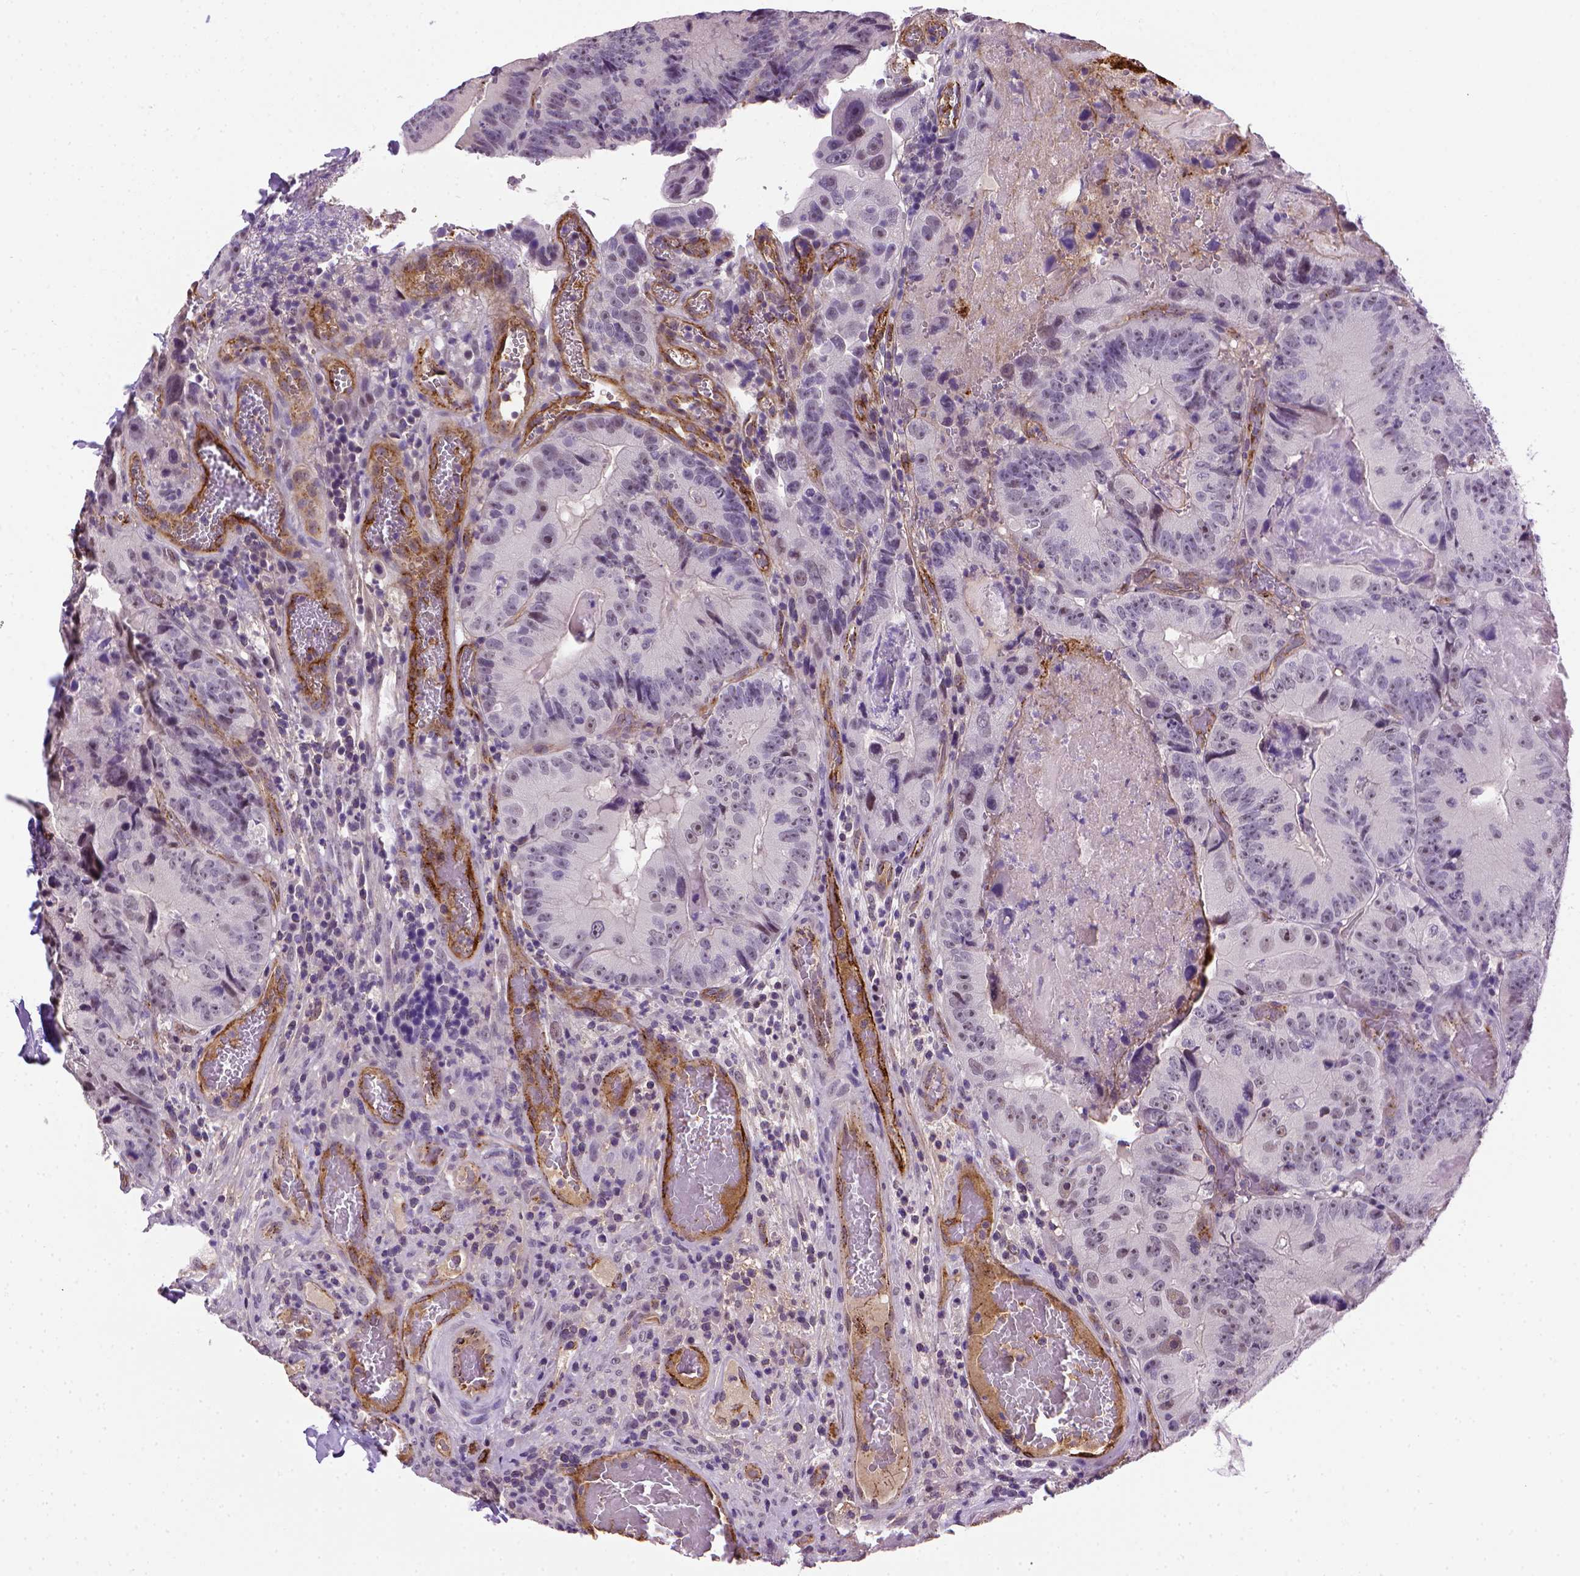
{"staining": {"intensity": "negative", "quantity": "none", "location": "none"}, "tissue": "colorectal cancer", "cell_type": "Tumor cells", "image_type": "cancer", "snomed": [{"axis": "morphology", "description": "Adenocarcinoma, NOS"}, {"axis": "topography", "description": "Colon"}], "caption": "Tumor cells show no significant protein expression in colorectal cancer (adenocarcinoma).", "gene": "VWF", "patient": {"sex": "female", "age": 86}}